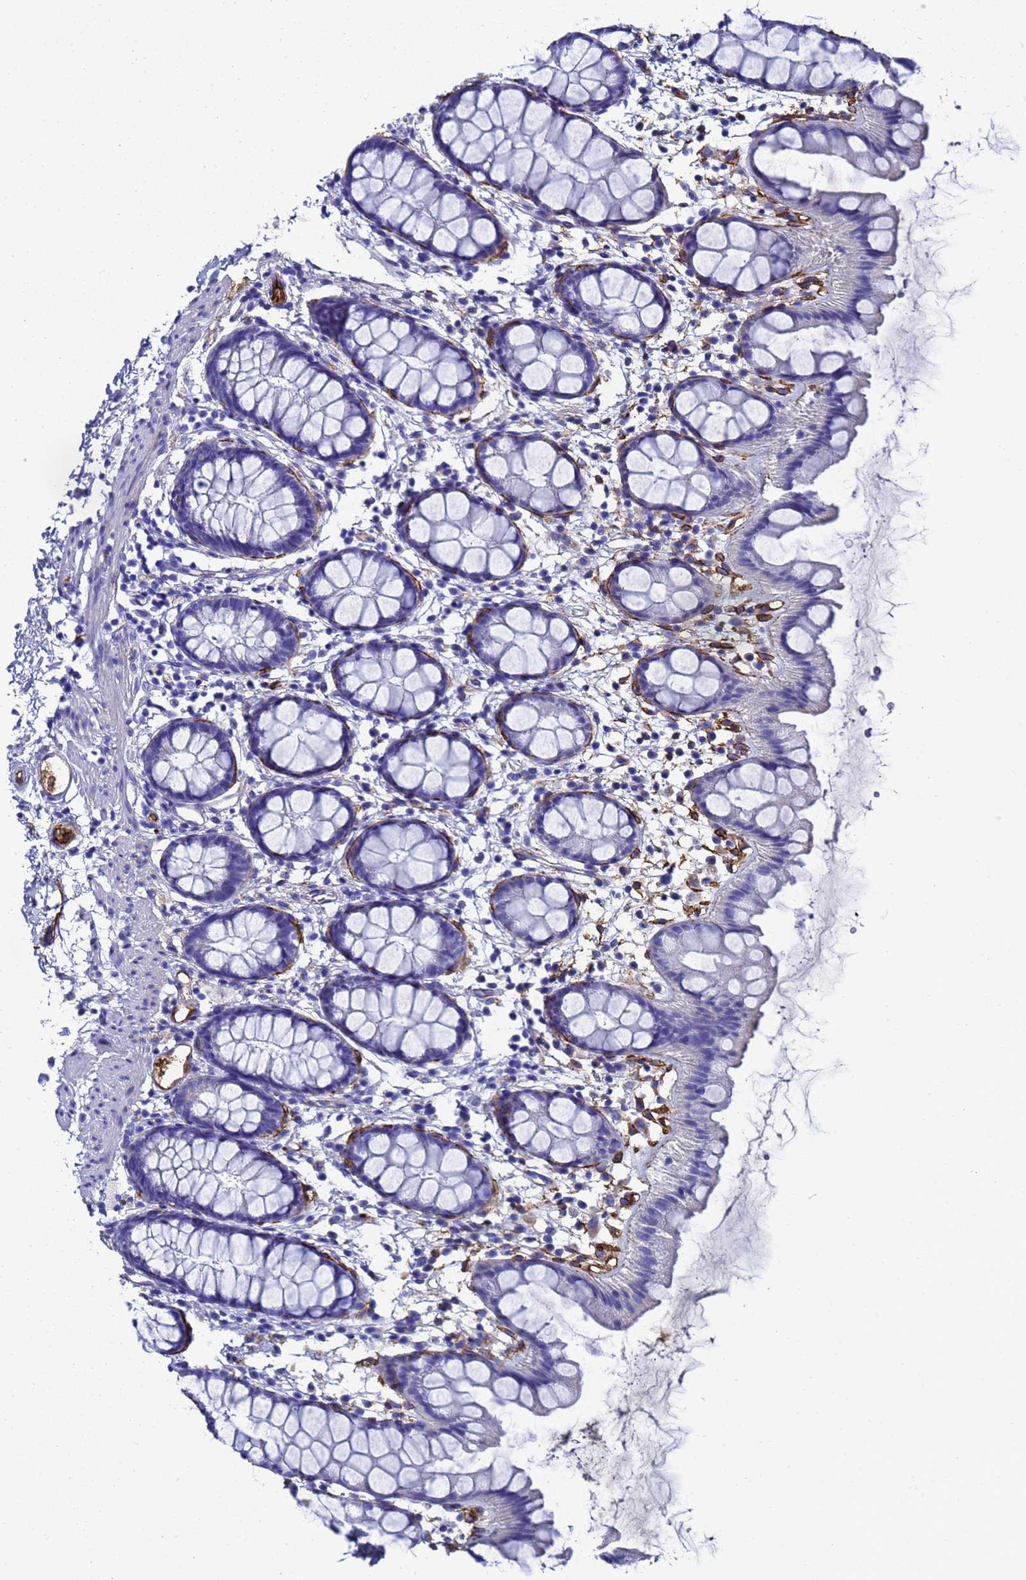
{"staining": {"intensity": "negative", "quantity": "none", "location": "none"}, "tissue": "rectum", "cell_type": "Glandular cells", "image_type": "normal", "snomed": [{"axis": "morphology", "description": "Normal tissue, NOS"}, {"axis": "topography", "description": "Rectum"}], "caption": "The histopathology image exhibits no significant positivity in glandular cells of rectum.", "gene": "ADIPOQ", "patient": {"sex": "female", "age": 65}}